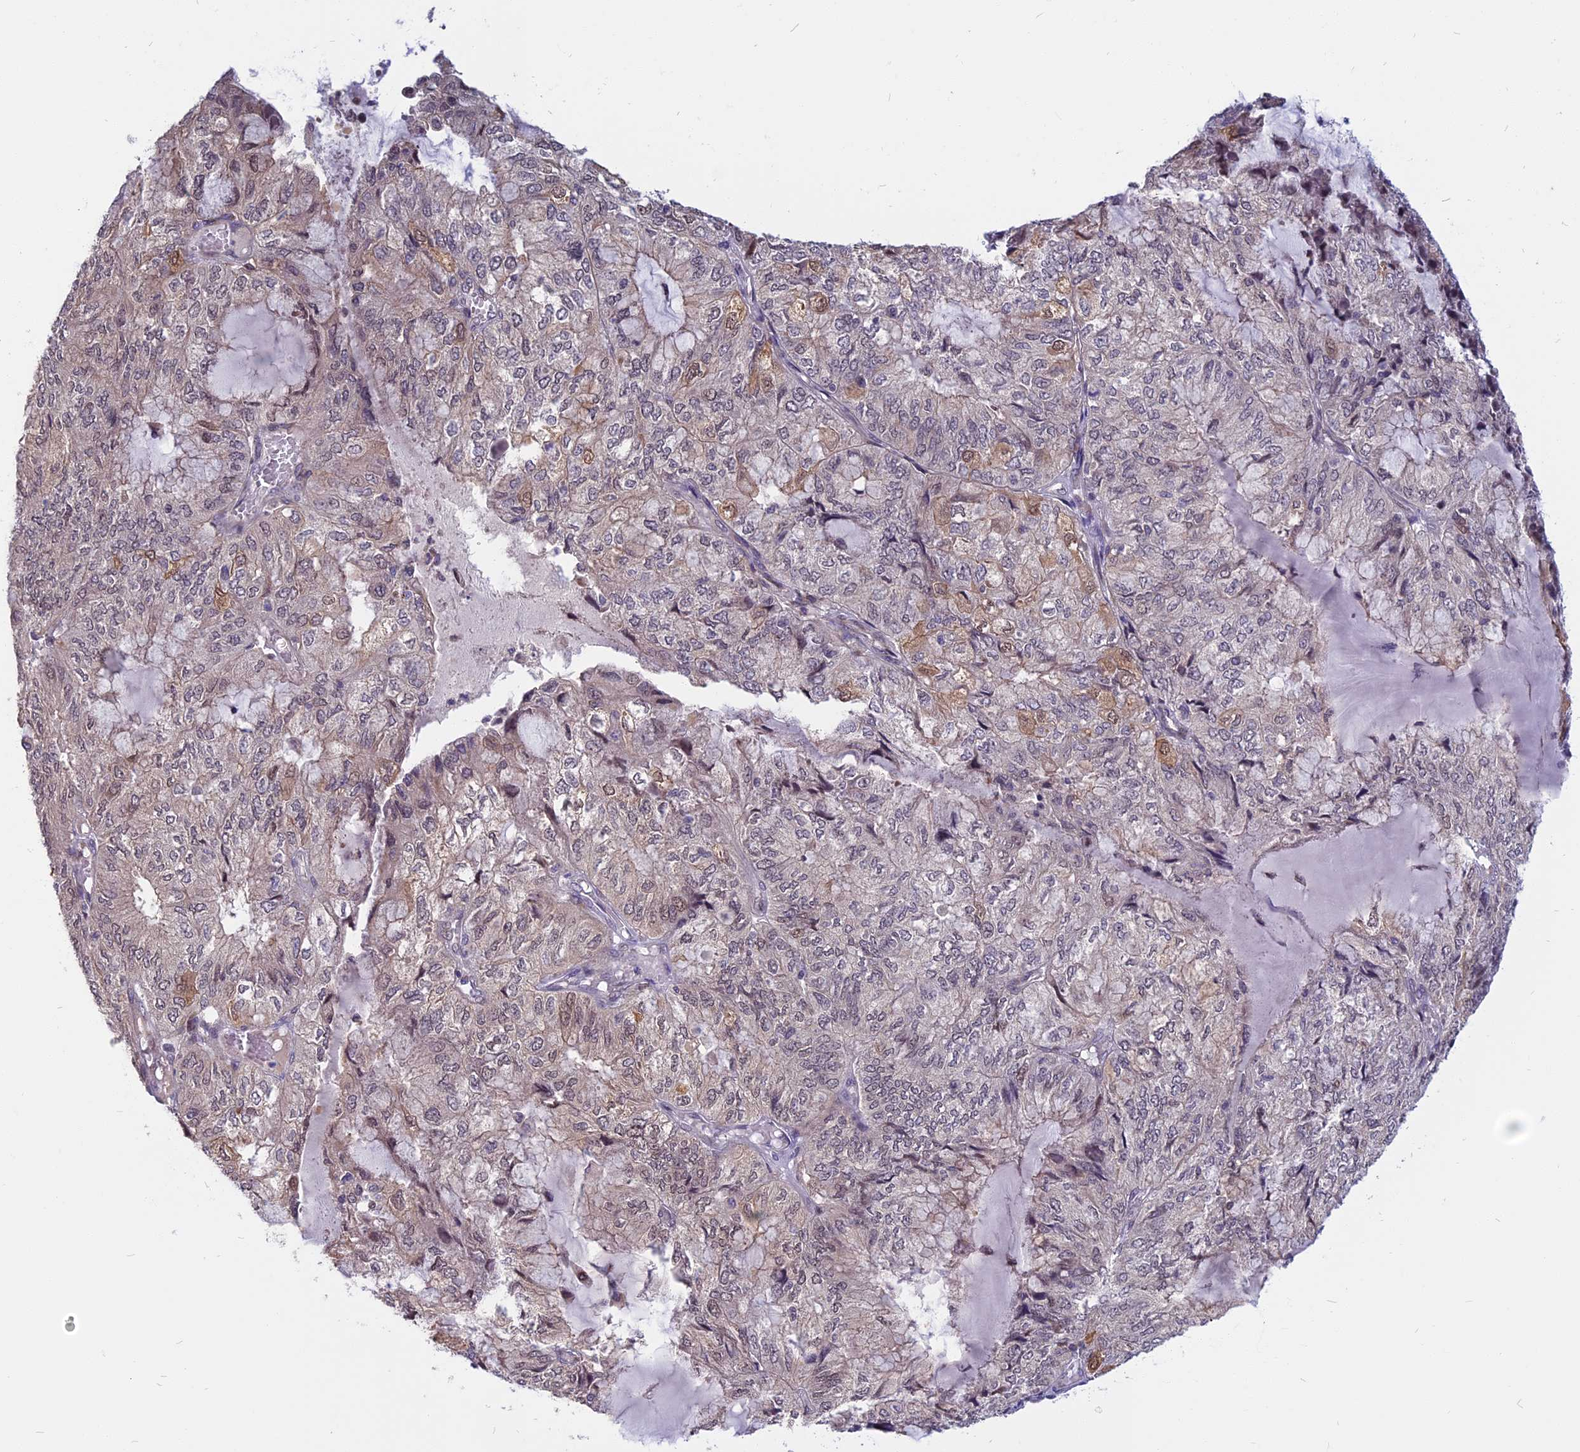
{"staining": {"intensity": "moderate", "quantity": "<25%", "location": "cytoplasmic/membranous,nuclear"}, "tissue": "endometrial cancer", "cell_type": "Tumor cells", "image_type": "cancer", "snomed": [{"axis": "morphology", "description": "Adenocarcinoma, NOS"}, {"axis": "topography", "description": "Endometrium"}], "caption": "Immunohistochemical staining of endometrial cancer (adenocarcinoma) reveals low levels of moderate cytoplasmic/membranous and nuclear protein positivity in about <25% of tumor cells.", "gene": "CCDC113", "patient": {"sex": "female", "age": 81}}